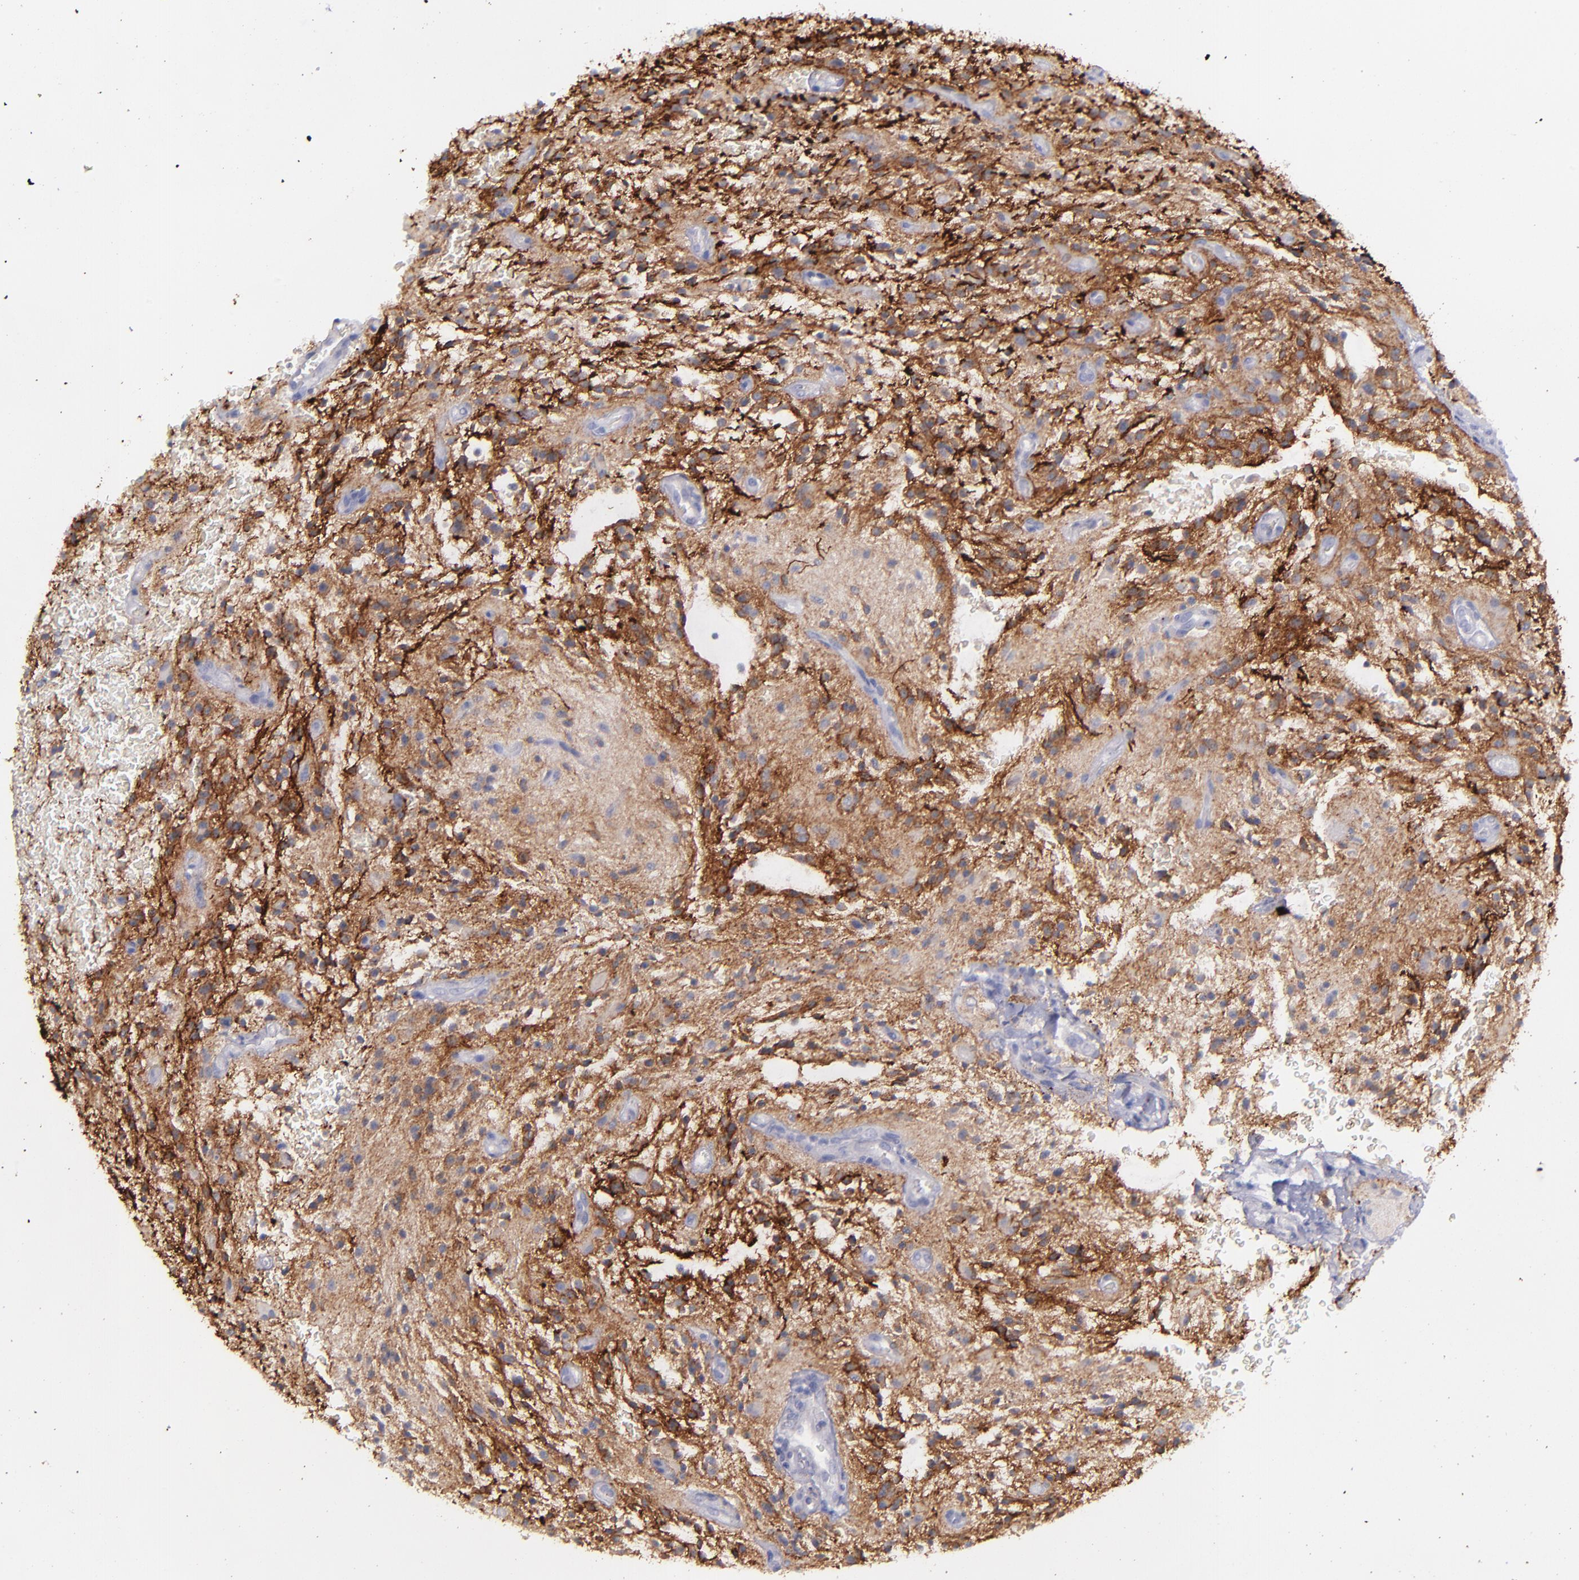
{"staining": {"intensity": "moderate", "quantity": "25%-75%", "location": "cytoplasmic/membranous"}, "tissue": "glioma", "cell_type": "Tumor cells", "image_type": "cancer", "snomed": [{"axis": "morphology", "description": "Glioma, malignant, NOS"}, {"axis": "topography", "description": "Cerebellum"}], "caption": "Human glioma stained with a protein marker exhibits moderate staining in tumor cells.", "gene": "SNAP25", "patient": {"sex": "female", "age": 10}}